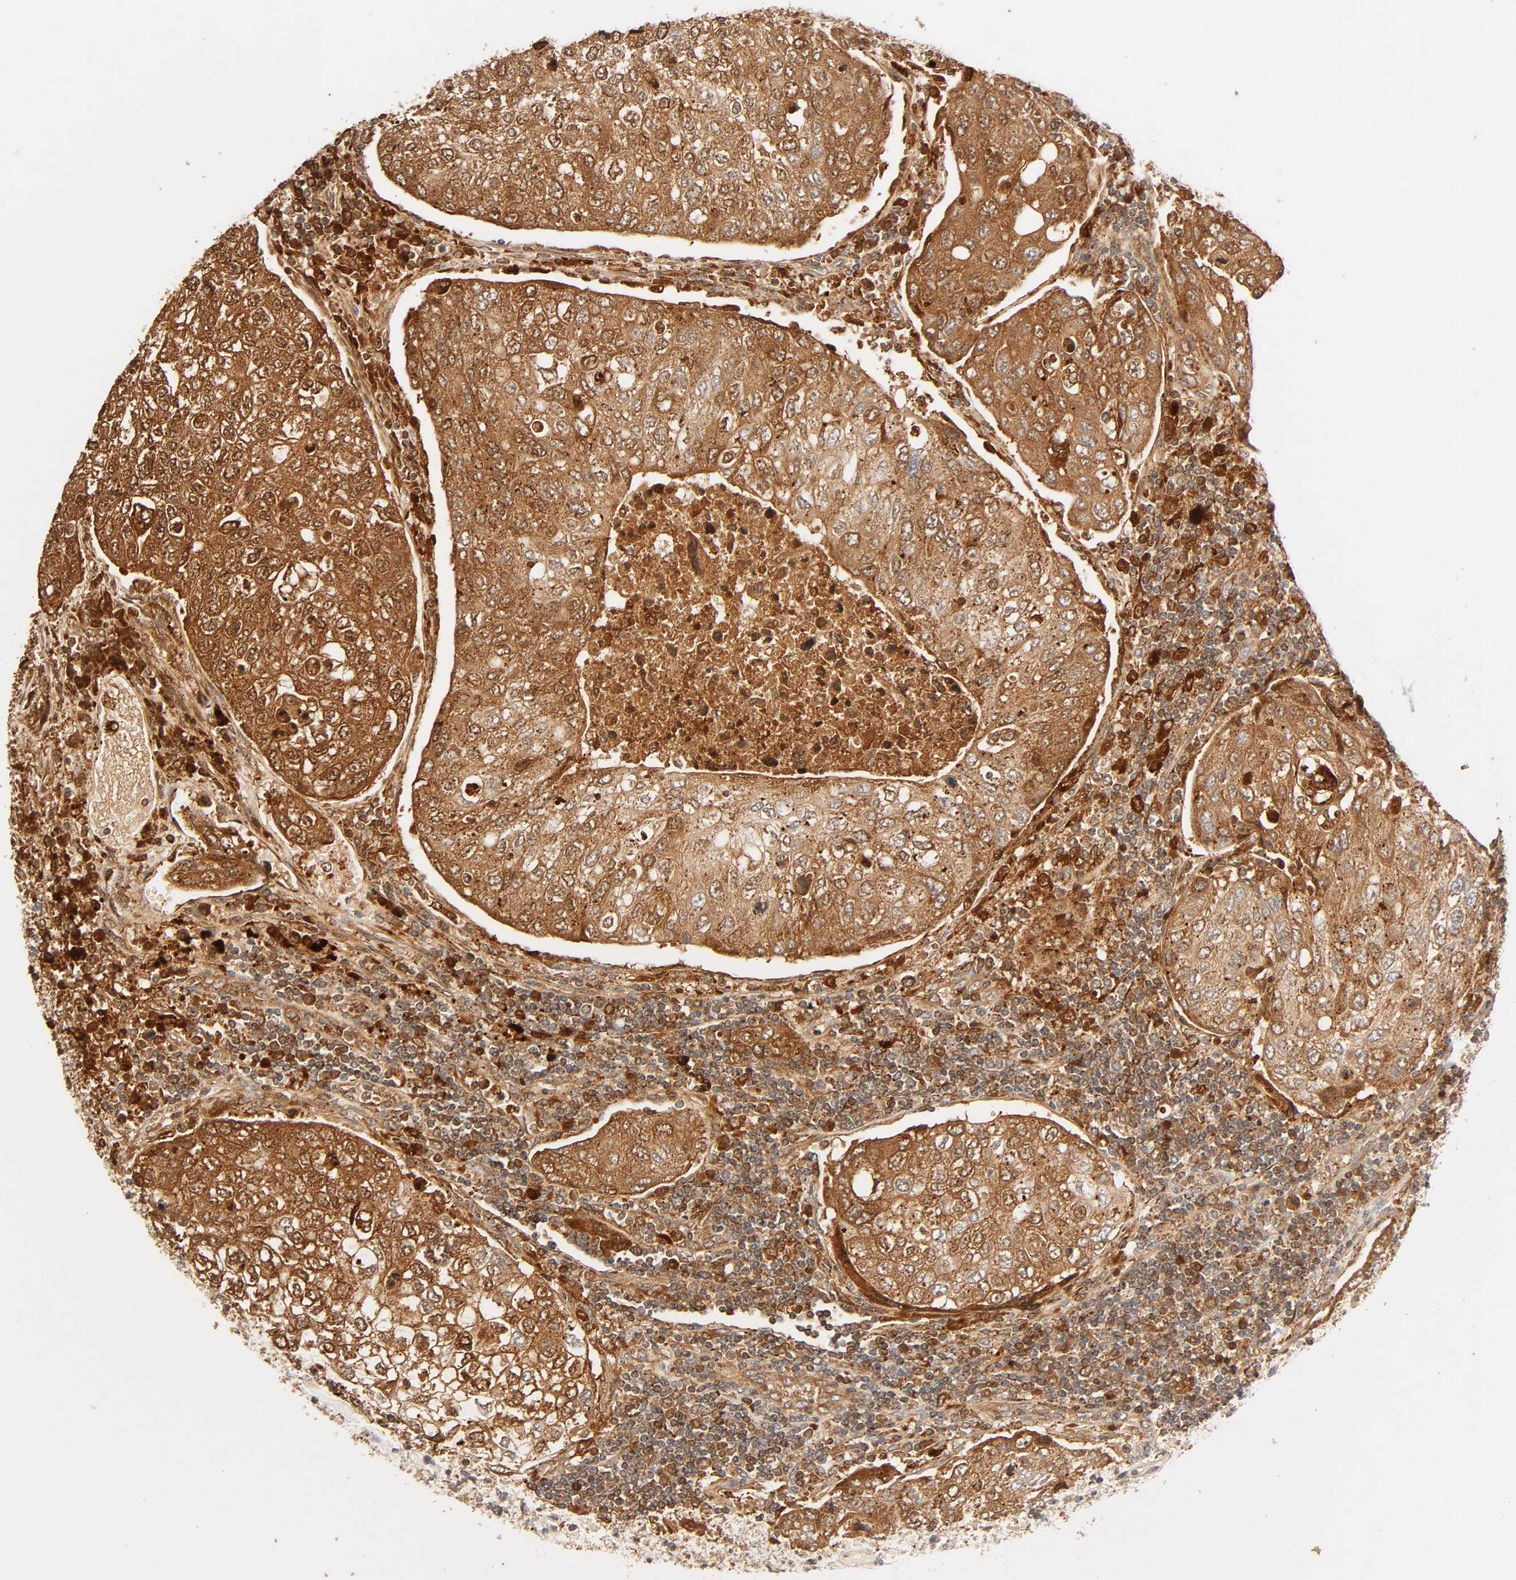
{"staining": {"intensity": "strong", "quantity": ">75%", "location": "cytoplasmic/membranous,nuclear"}, "tissue": "urothelial cancer", "cell_type": "Tumor cells", "image_type": "cancer", "snomed": [{"axis": "morphology", "description": "Urothelial carcinoma, High grade"}, {"axis": "topography", "description": "Lymph node"}, {"axis": "topography", "description": "Urinary bladder"}], "caption": "There is high levels of strong cytoplasmic/membranous and nuclear positivity in tumor cells of urothelial cancer, as demonstrated by immunohistochemical staining (brown color).", "gene": "MAPK6", "patient": {"sex": "male", "age": 51}}